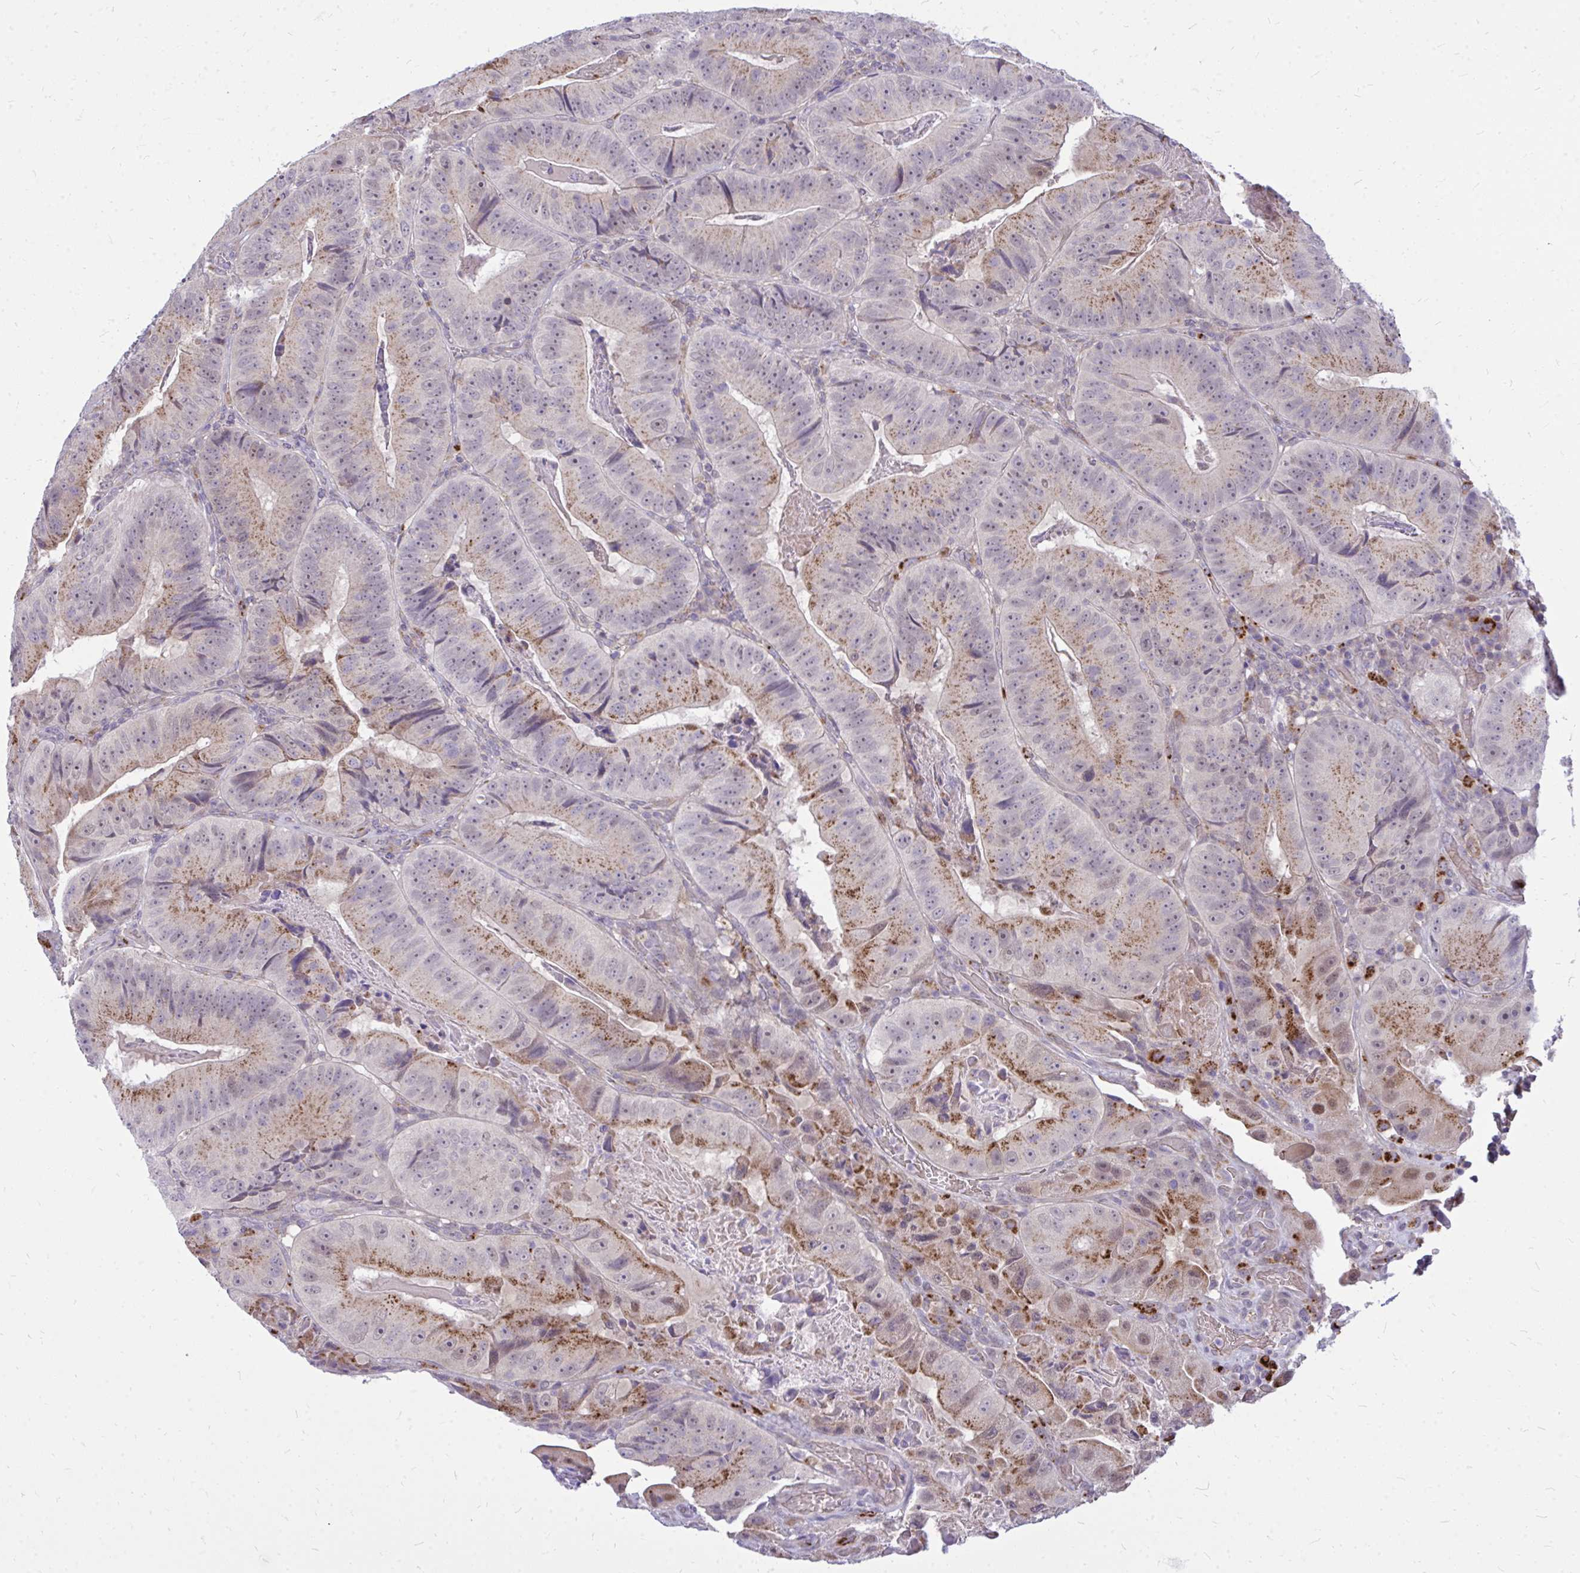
{"staining": {"intensity": "moderate", "quantity": "25%-75%", "location": "cytoplasmic/membranous"}, "tissue": "colorectal cancer", "cell_type": "Tumor cells", "image_type": "cancer", "snomed": [{"axis": "morphology", "description": "Adenocarcinoma, NOS"}, {"axis": "topography", "description": "Colon"}], "caption": "A high-resolution histopathology image shows immunohistochemistry staining of colorectal adenocarcinoma, which reveals moderate cytoplasmic/membranous expression in approximately 25%-75% of tumor cells. Immunohistochemistry stains the protein in brown and the nuclei are stained blue.", "gene": "ZSCAN25", "patient": {"sex": "female", "age": 86}}